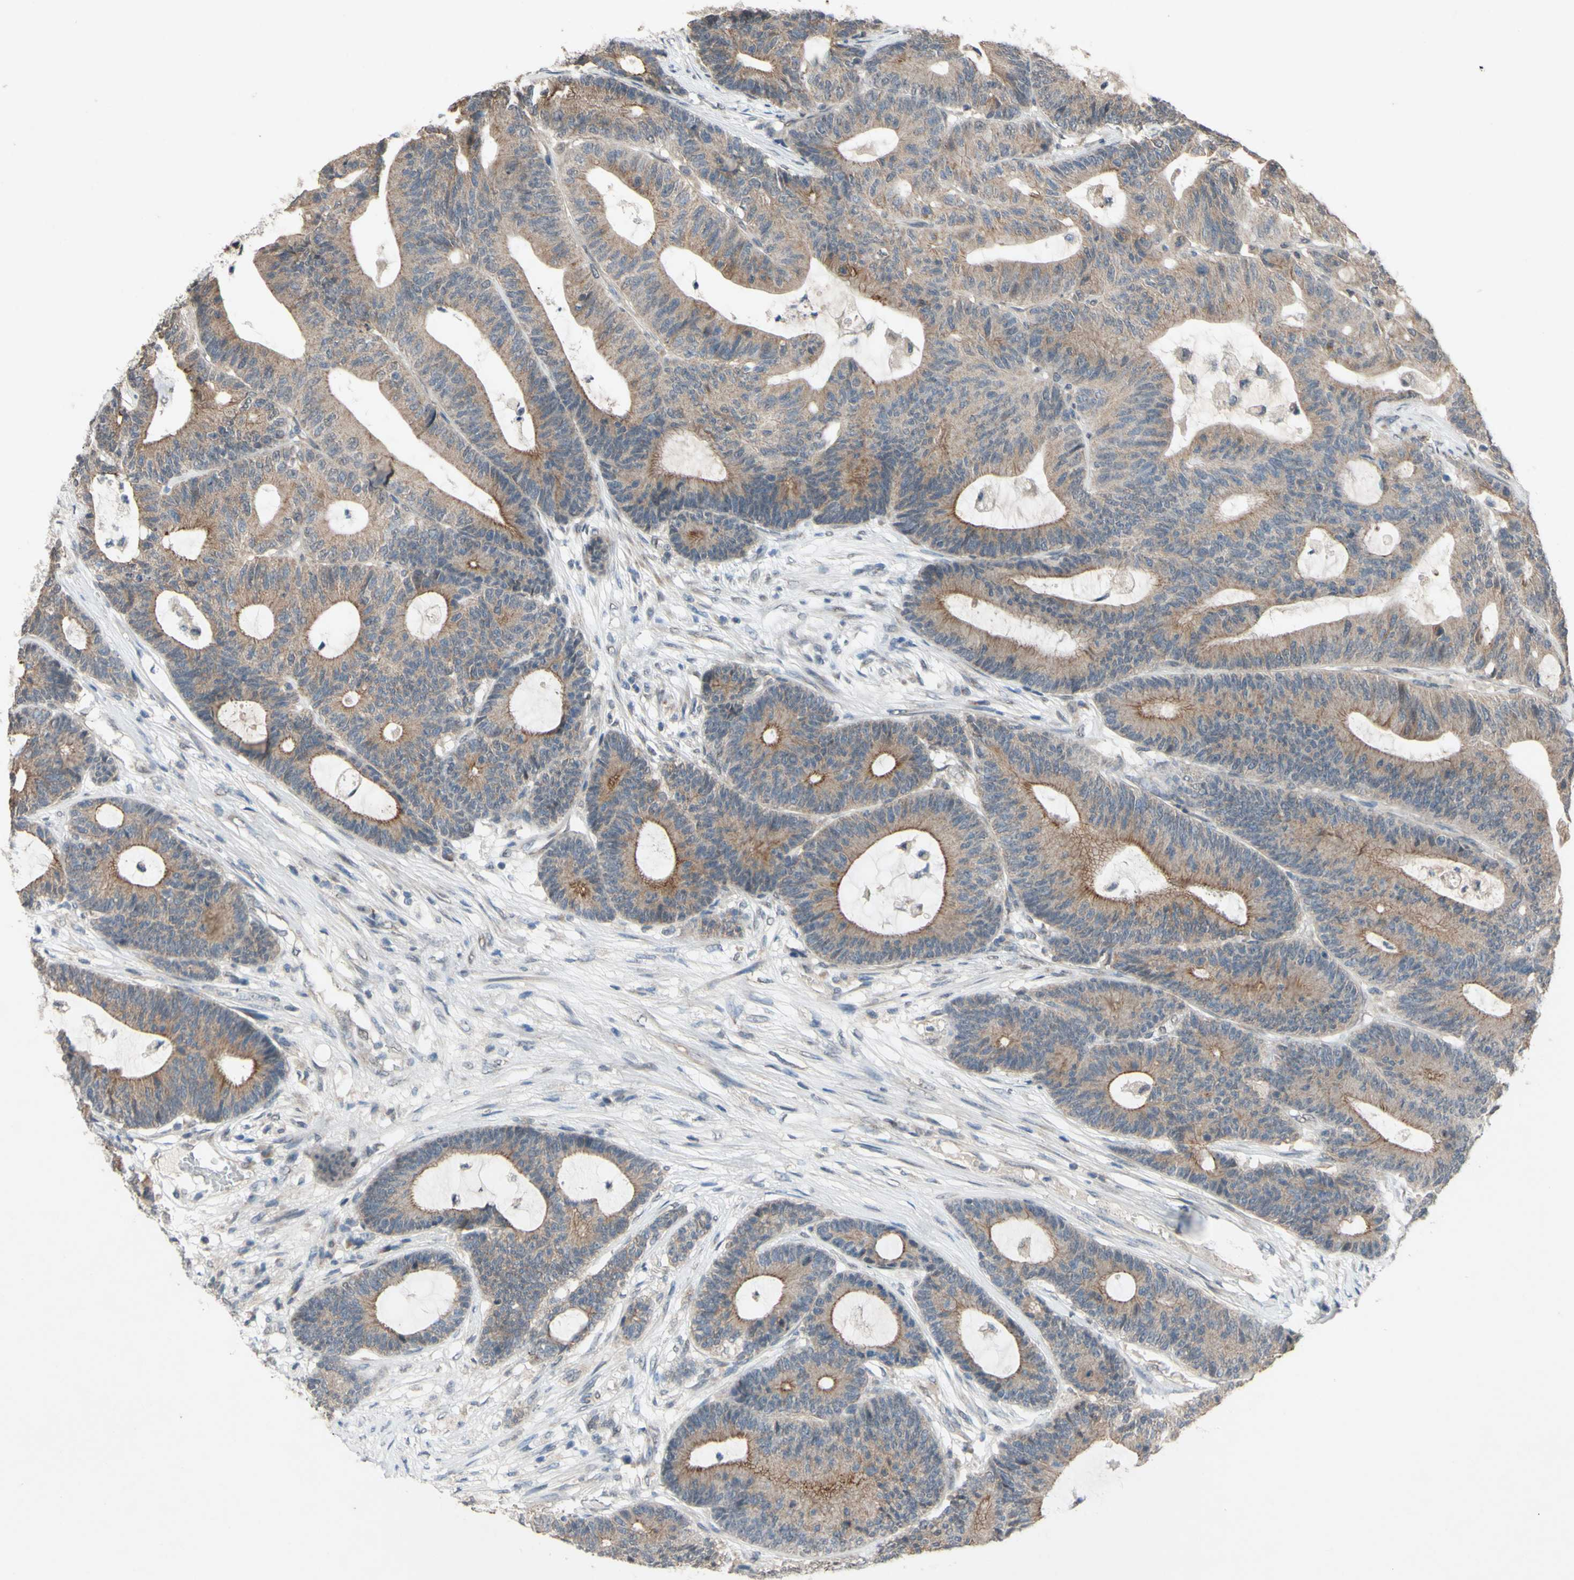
{"staining": {"intensity": "moderate", "quantity": ">75%", "location": "cytoplasmic/membranous"}, "tissue": "colorectal cancer", "cell_type": "Tumor cells", "image_type": "cancer", "snomed": [{"axis": "morphology", "description": "Adenocarcinoma, NOS"}, {"axis": "topography", "description": "Colon"}], "caption": "Protein expression analysis of human colorectal cancer (adenocarcinoma) reveals moderate cytoplasmic/membranous expression in about >75% of tumor cells.", "gene": "CDCP1", "patient": {"sex": "female", "age": 84}}